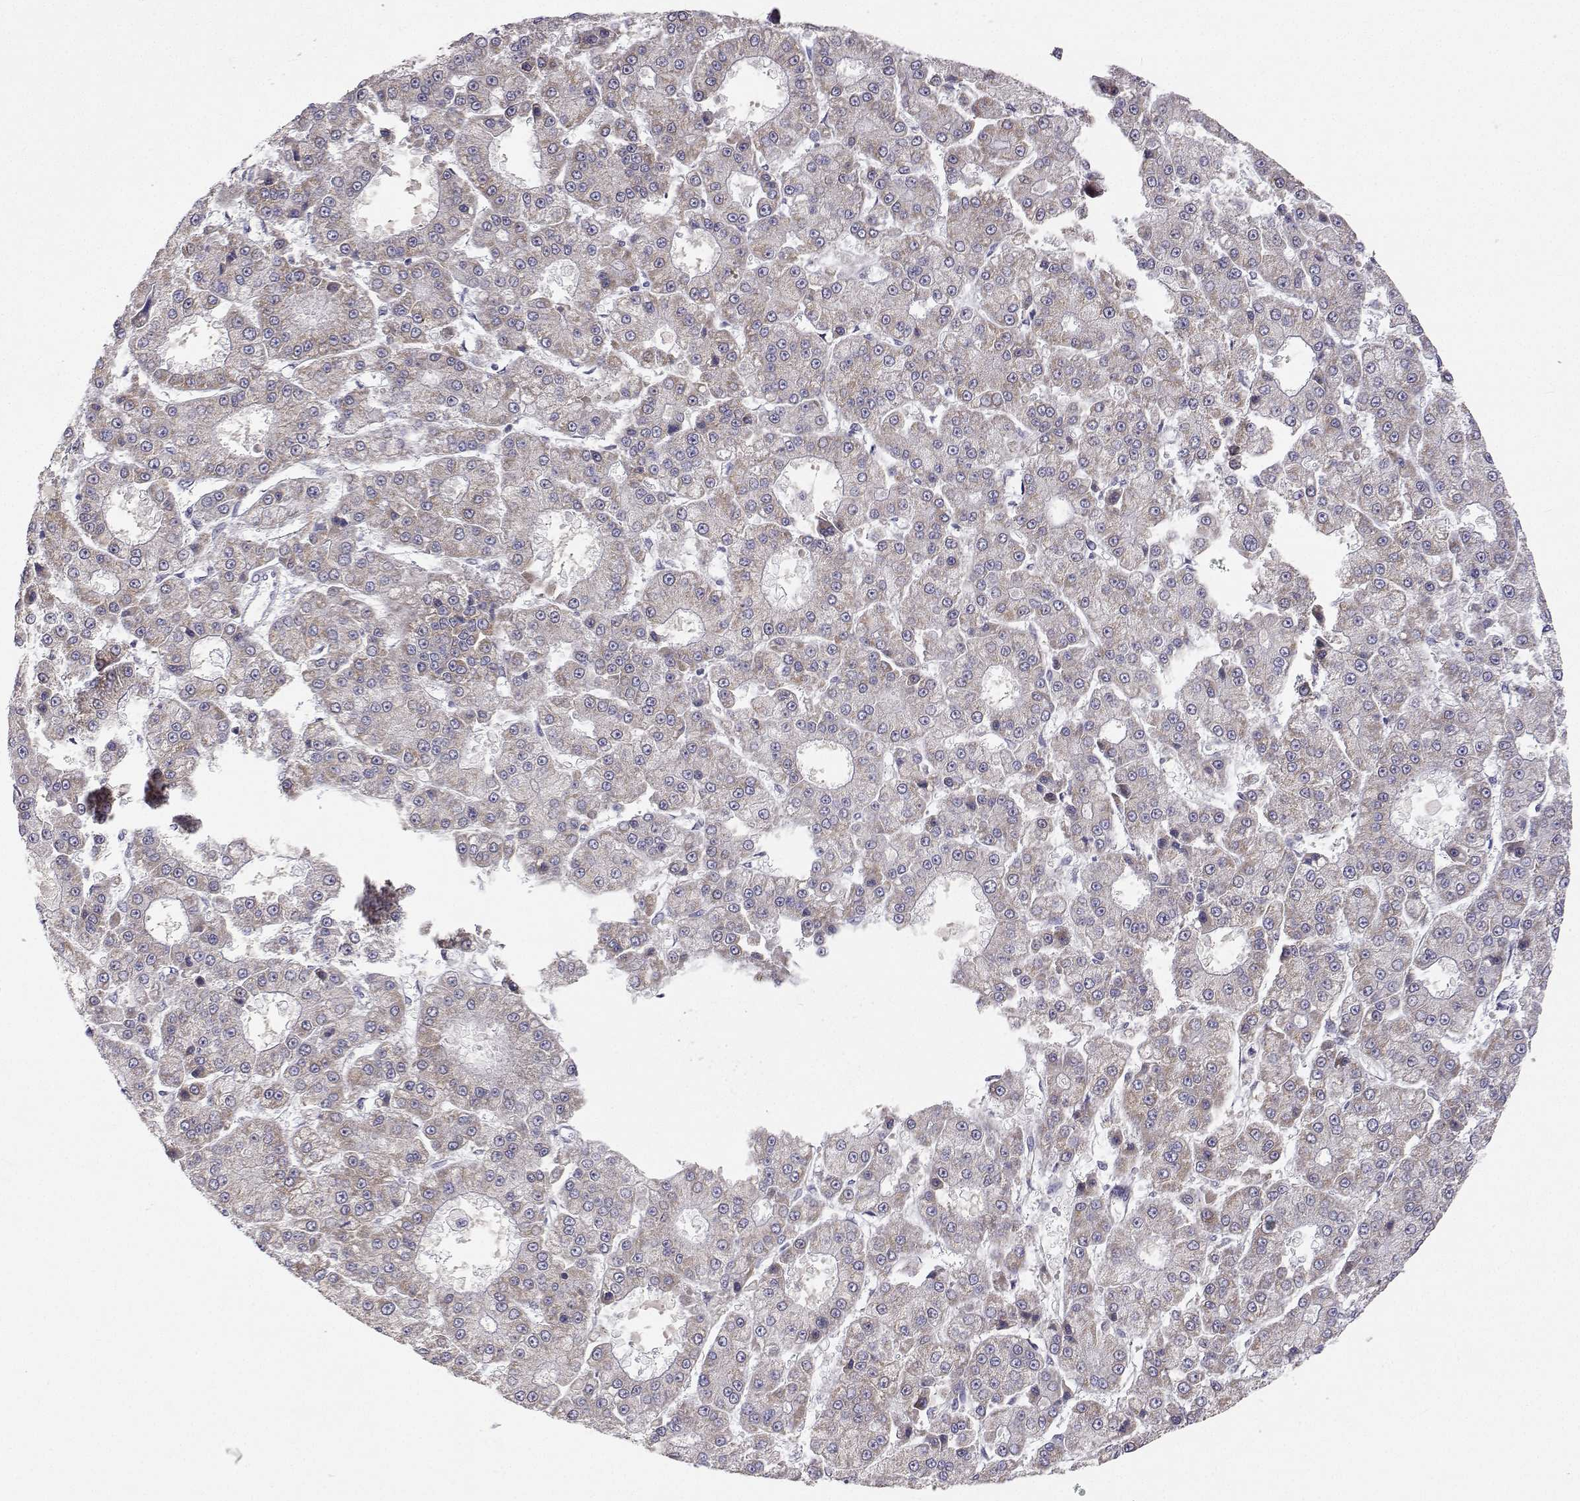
{"staining": {"intensity": "weak", "quantity": "<25%", "location": "cytoplasmic/membranous"}, "tissue": "liver cancer", "cell_type": "Tumor cells", "image_type": "cancer", "snomed": [{"axis": "morphology", "description": "Carcinoma, Hepatocellular, NOS"}, {"axis": "topography", "description": "Liver"}], "caption": "IHC photomicrograph of human liver hepatocellular carcinoma stained for a protein (brown), which demonstrates no positivity in tumor cells.", "gene": "MRPL3", "patient": {"sex": "male", "age": 70}}